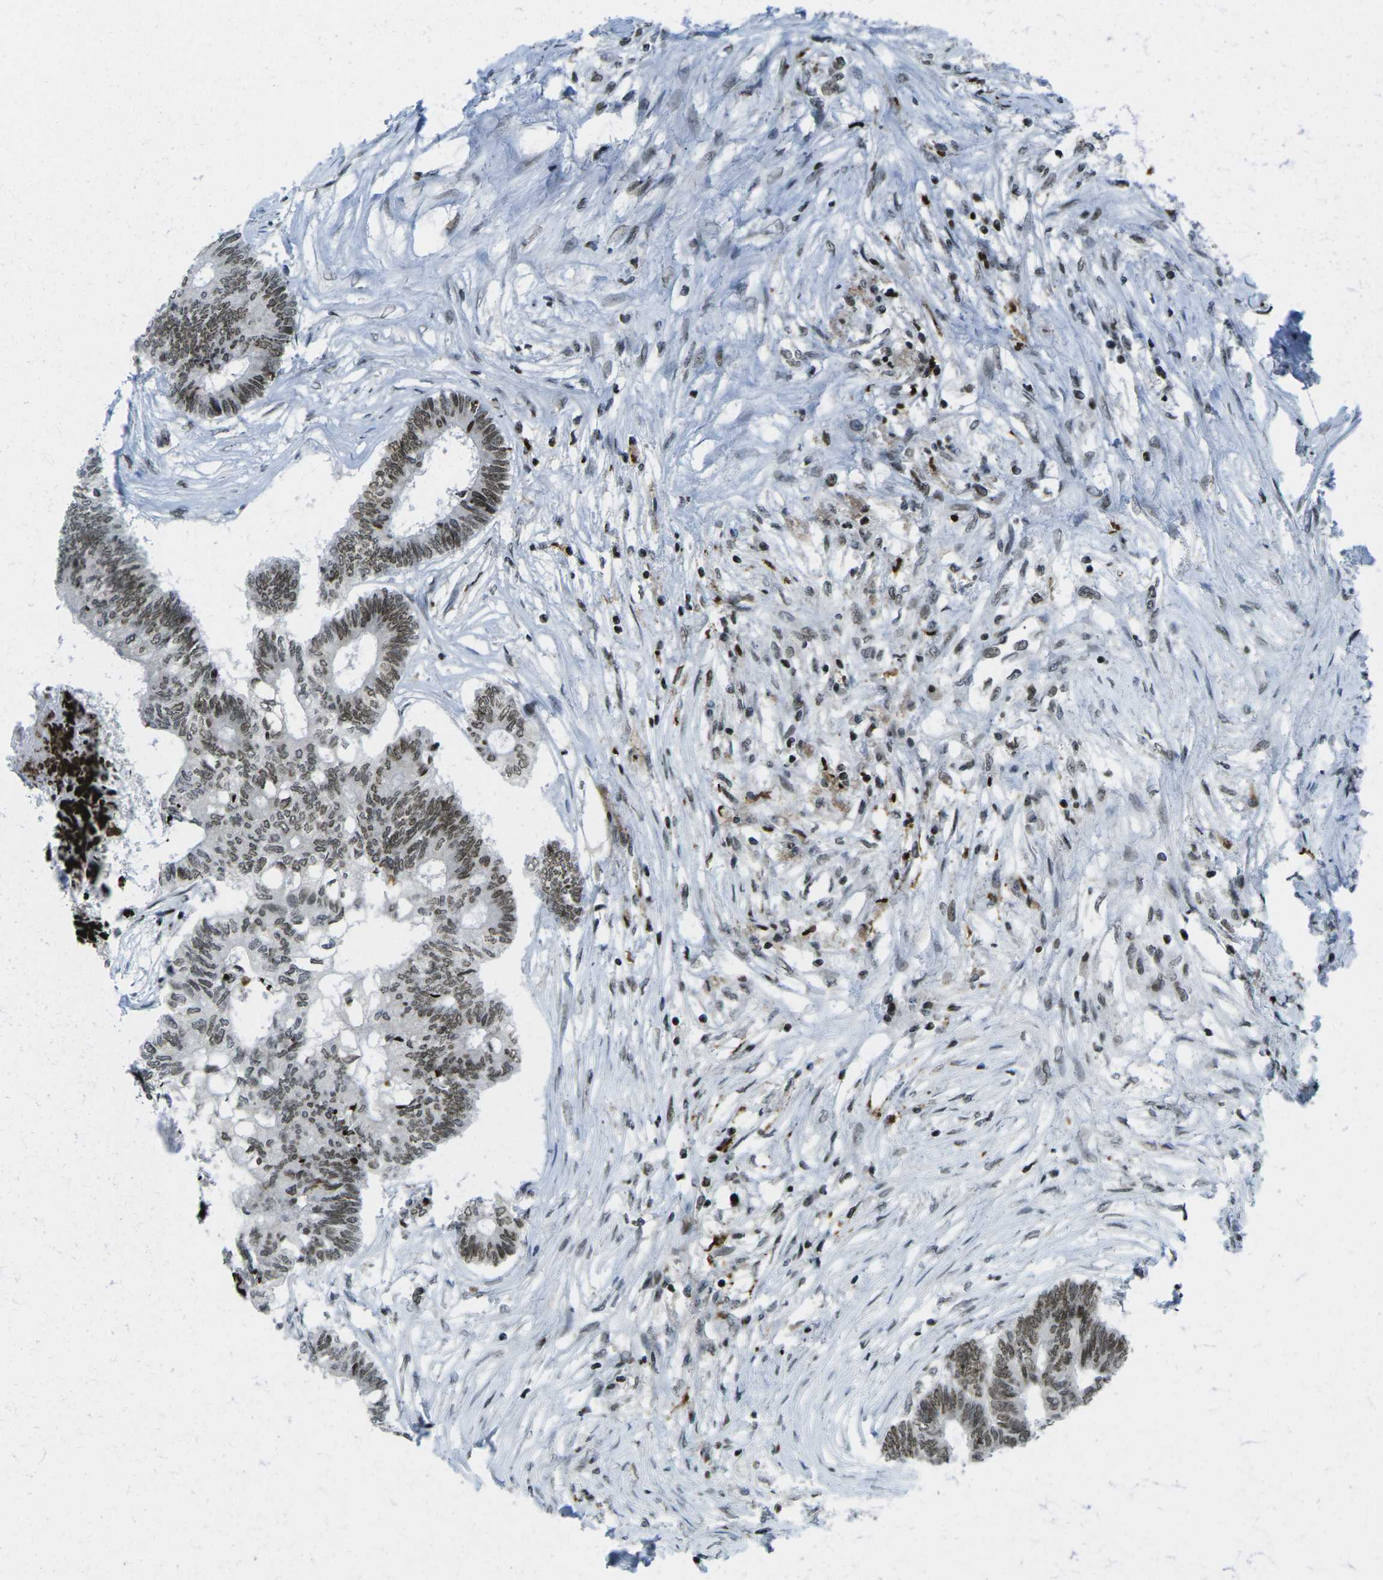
{"staining": {"intensity": "moderate", "quantity": ">75%", "location": "nuclear"}, "tissue": "colorectal cancer", "cell_type": "Tumor cells", "image_type": "cancer", "snomed": [{"axis": "morphology", "description": "Adenocarcinoma, NOS"}, {"axis": "topography", "description": "Rectum"}], "caption": "An IHC micrograph of neoplastic tissue is shown. Protein staining in brown labels moderate nuclear positivity in adenocarcinoma (colorectal) within tumor cells.", "gene": "EME1", "patient": {"sex": "male", "age": 63}}